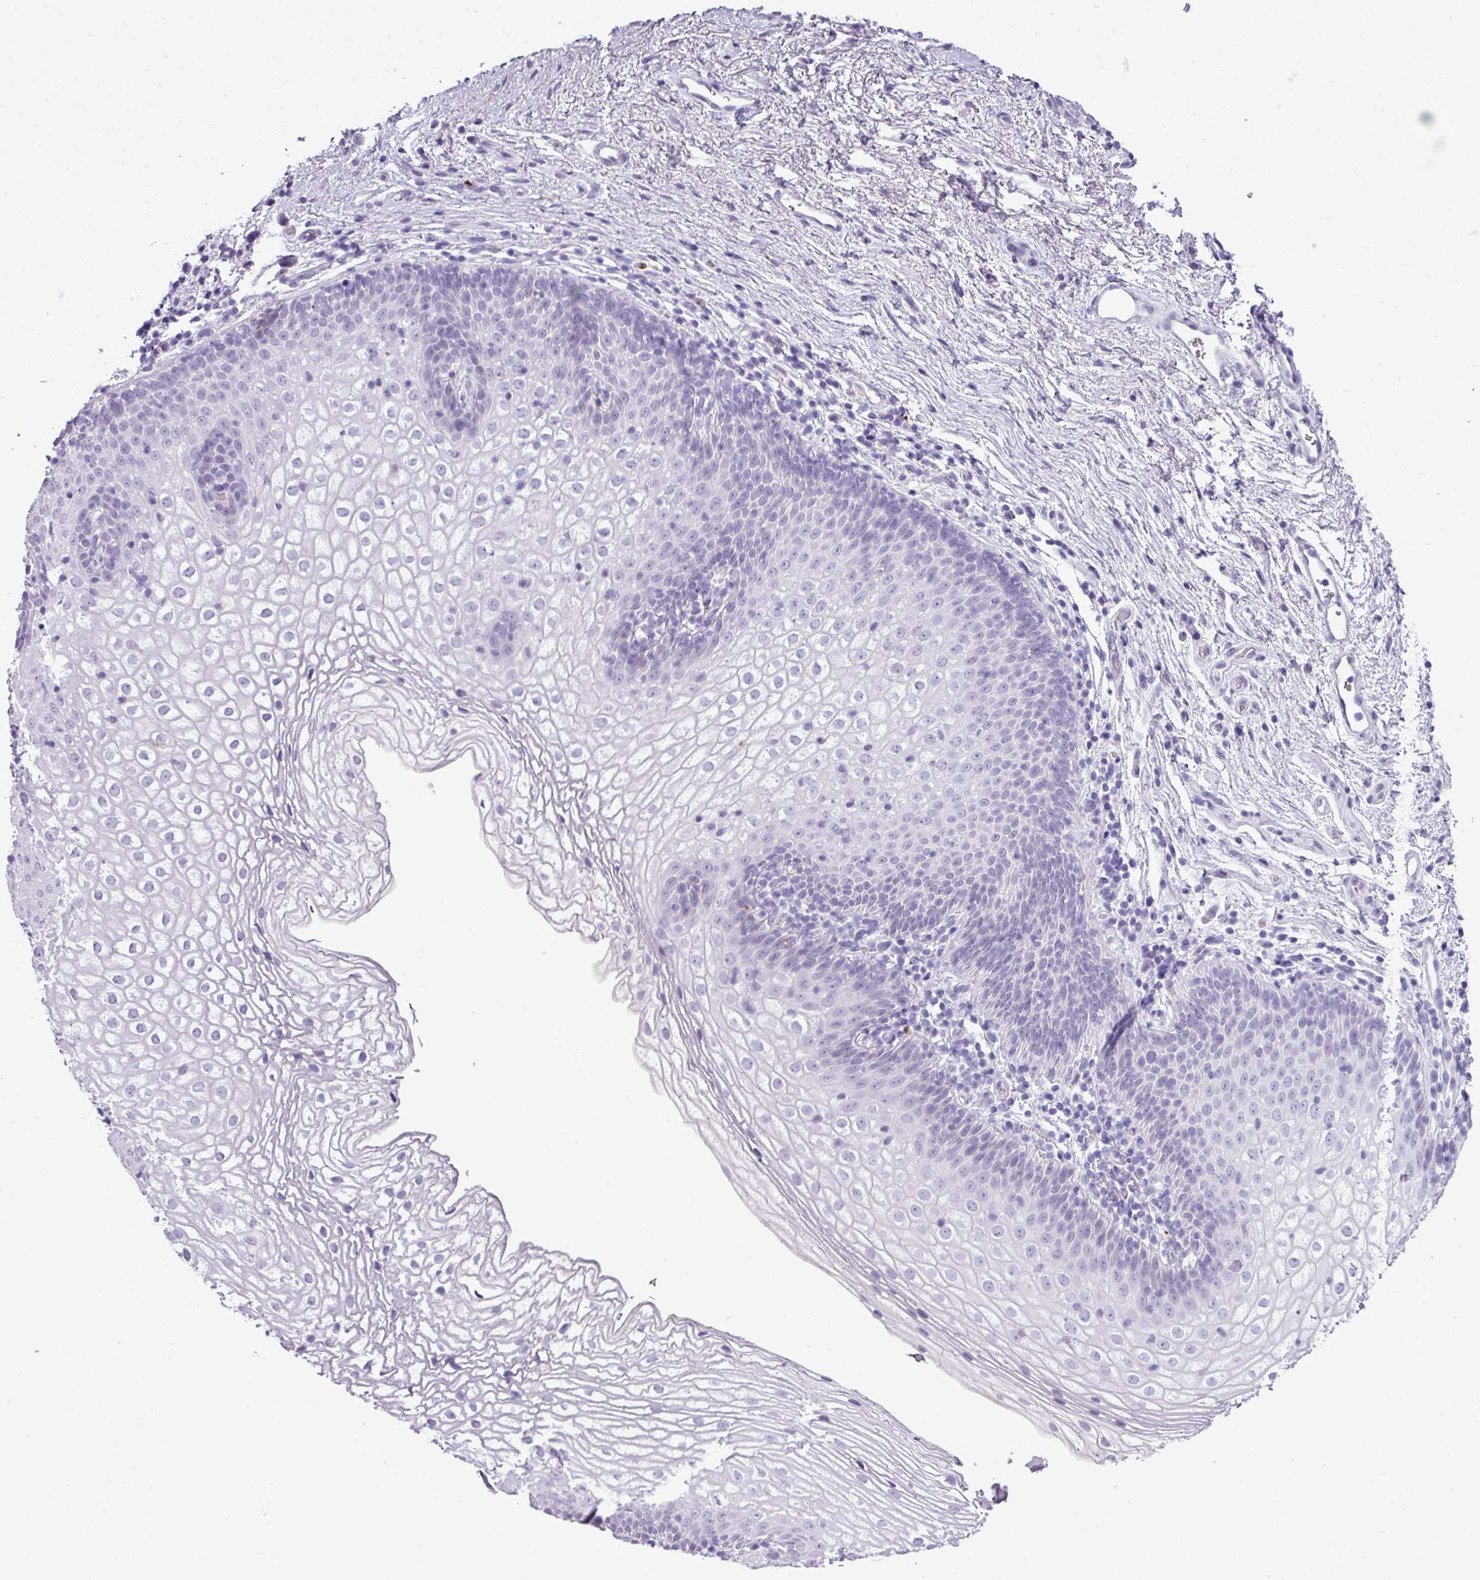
{"staining": {"intensity": "negative", "quantity": "none", "location": "none"}, "tissue": "vagina", "cell_type": "Squamous epithelial cells", "image_type": "normal", "snomed": [{"axis": "morphology", "description": "Normal tissue, NOS"}, {"axis": "topography", "description": "Vagina"}], "caption": "Immunohistochemistry (IHC) image of unremarkable vagina stained for a protein (brown), which displays no expression in squamous epithelial cells.", "gene": "RBMXL2", "patient": {"sex": "female", "age": 47}}